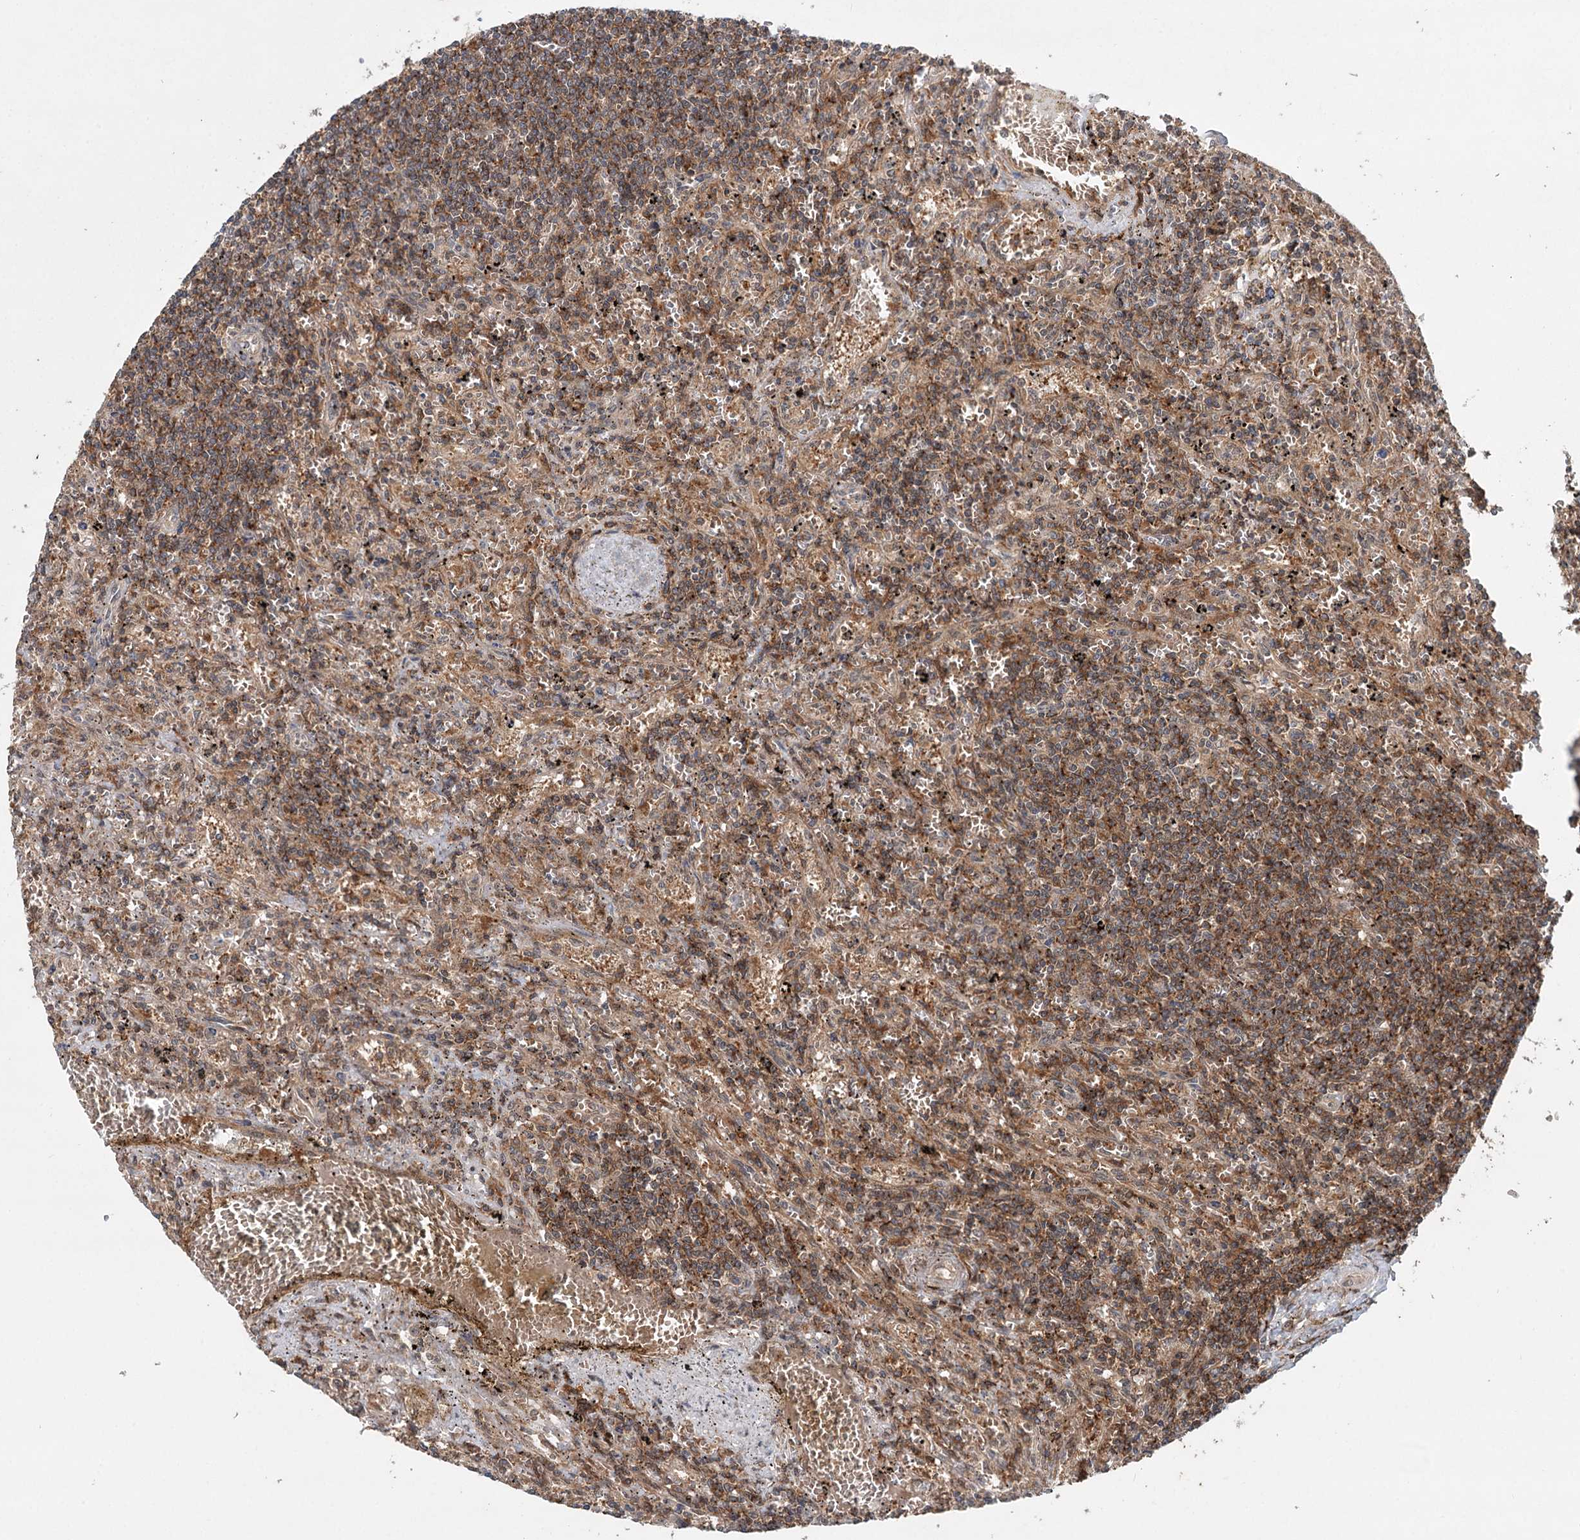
{"staining": {"intensity": "moderate", "quantity": "25%-75%", "location": "cytoplasmic/membranous"}, "tissue": "lymphoma", "cell_type": "Tumor cells", "image_type": "cancer", "snomed": [{"axis": "morphology", "description": "Malignant lymphoma, non-Hodgkin's type, Low grade"}, {"axis": "topography", "description": "Spleen"}], "caption": "An IHC photomicrograph of neoplastic tissue is shown. Protein staining in brown labels moderate cytoplasmic/membranous positivity in lymphoma within tumor cells. The staining is performed using DAB (3,3'-diaminobenzidine) brown chromogen to label protein expression. The nuclei are counter-stained blue using hematoxylin.", "gene": "C12orf4", "patient": {"sex": "male", "age": 76}}